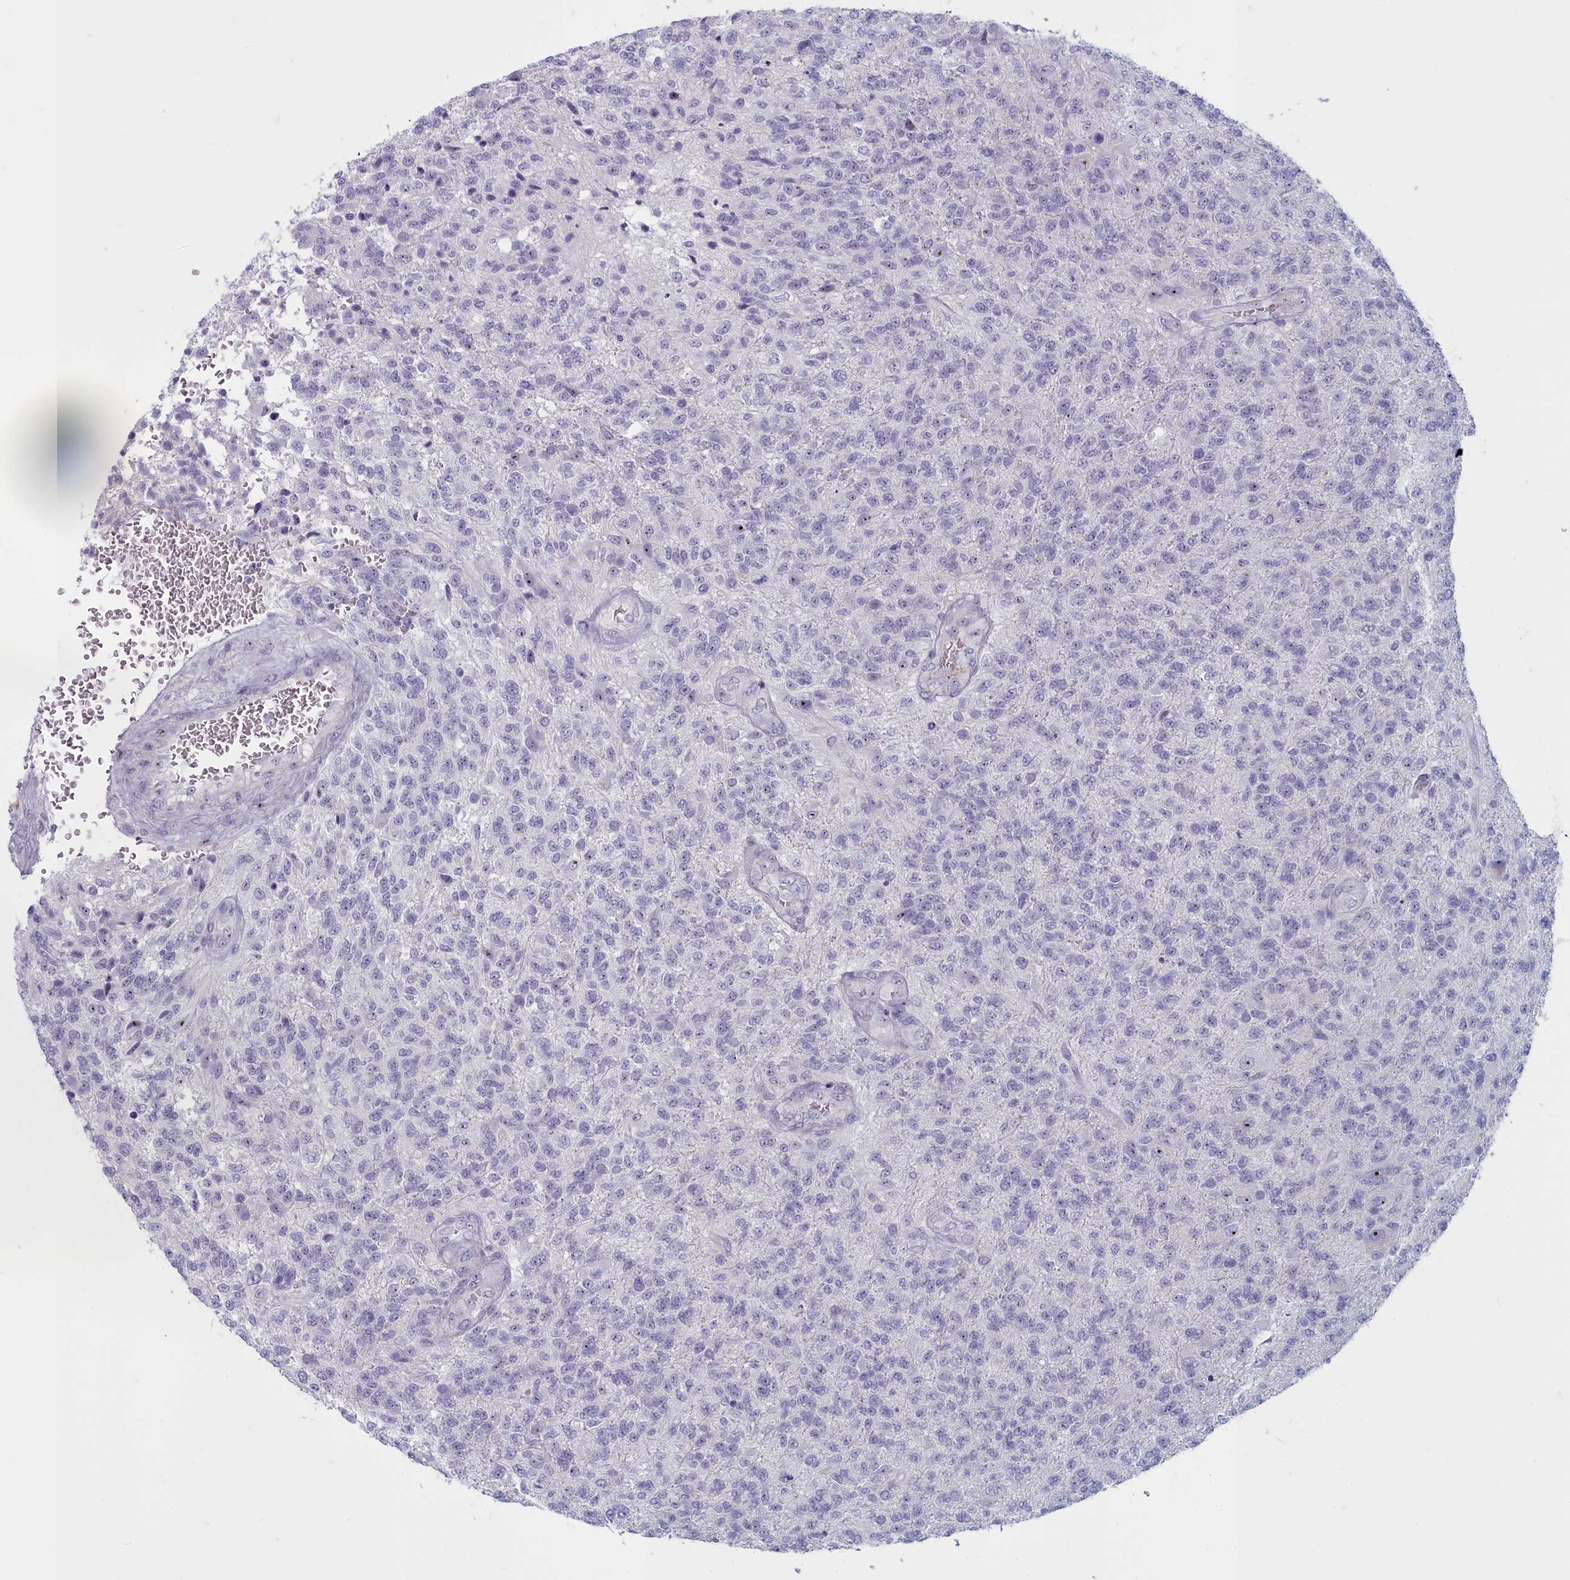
{"staining": {"intensity": "negative", "quantity": "none", "location": "none"}, "tissue": "glioma", "cell_type": "Tumor cells", "image_type": "cancer", "snomed": [{"axis": "morphology", "description": "Glioma, malignant, High grade"}, {"axis": "topography", "description": "Brain"}], "caption": "There is no significant staining in tumor cells of high-grade glioma (malignant).", "gene": "INSYN2A", "patient": {"sex": "male", "age": 56}}